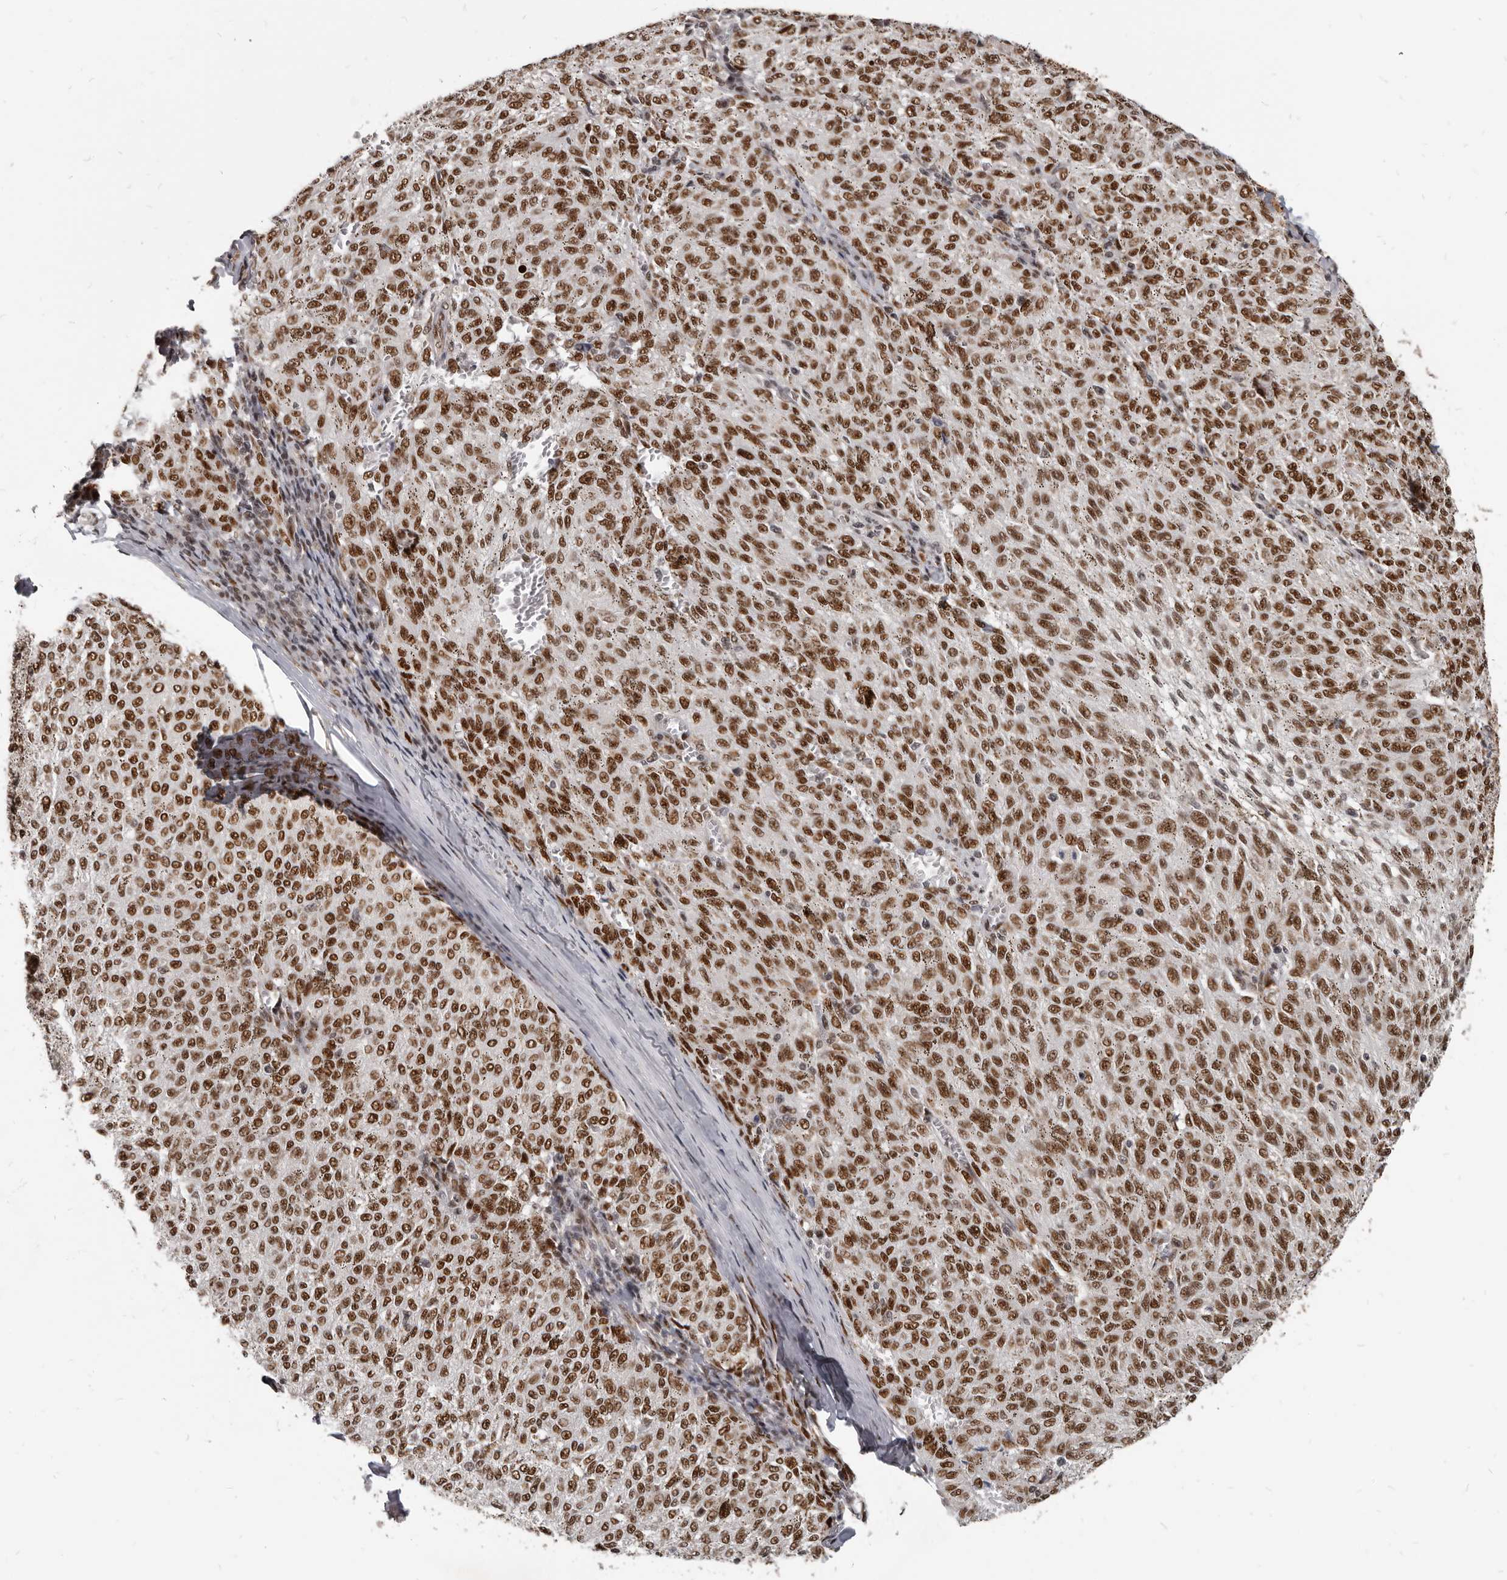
{"staining": {"intensity": "strong", "quantity": ">75%", "location": "nuclear"}, "tissue": "melanoma", "cell_type": "Tumor cells", "image_type": "cancer", "snomed": [{"axis": "morphology", "description": "Malignant melanoma, NOS"}, {"axis": "topography", "description": "Skin"}], "caption": "Protein expression analysis of melanoma displays strong nuclear positivity in approximately >75% of tumor cells. Immunohistochemistry (ihc) stains the protein in brown and the nuclei are stained blue.", "gene": "ATF5", "patient": {"sex": "female", "age": 72}}